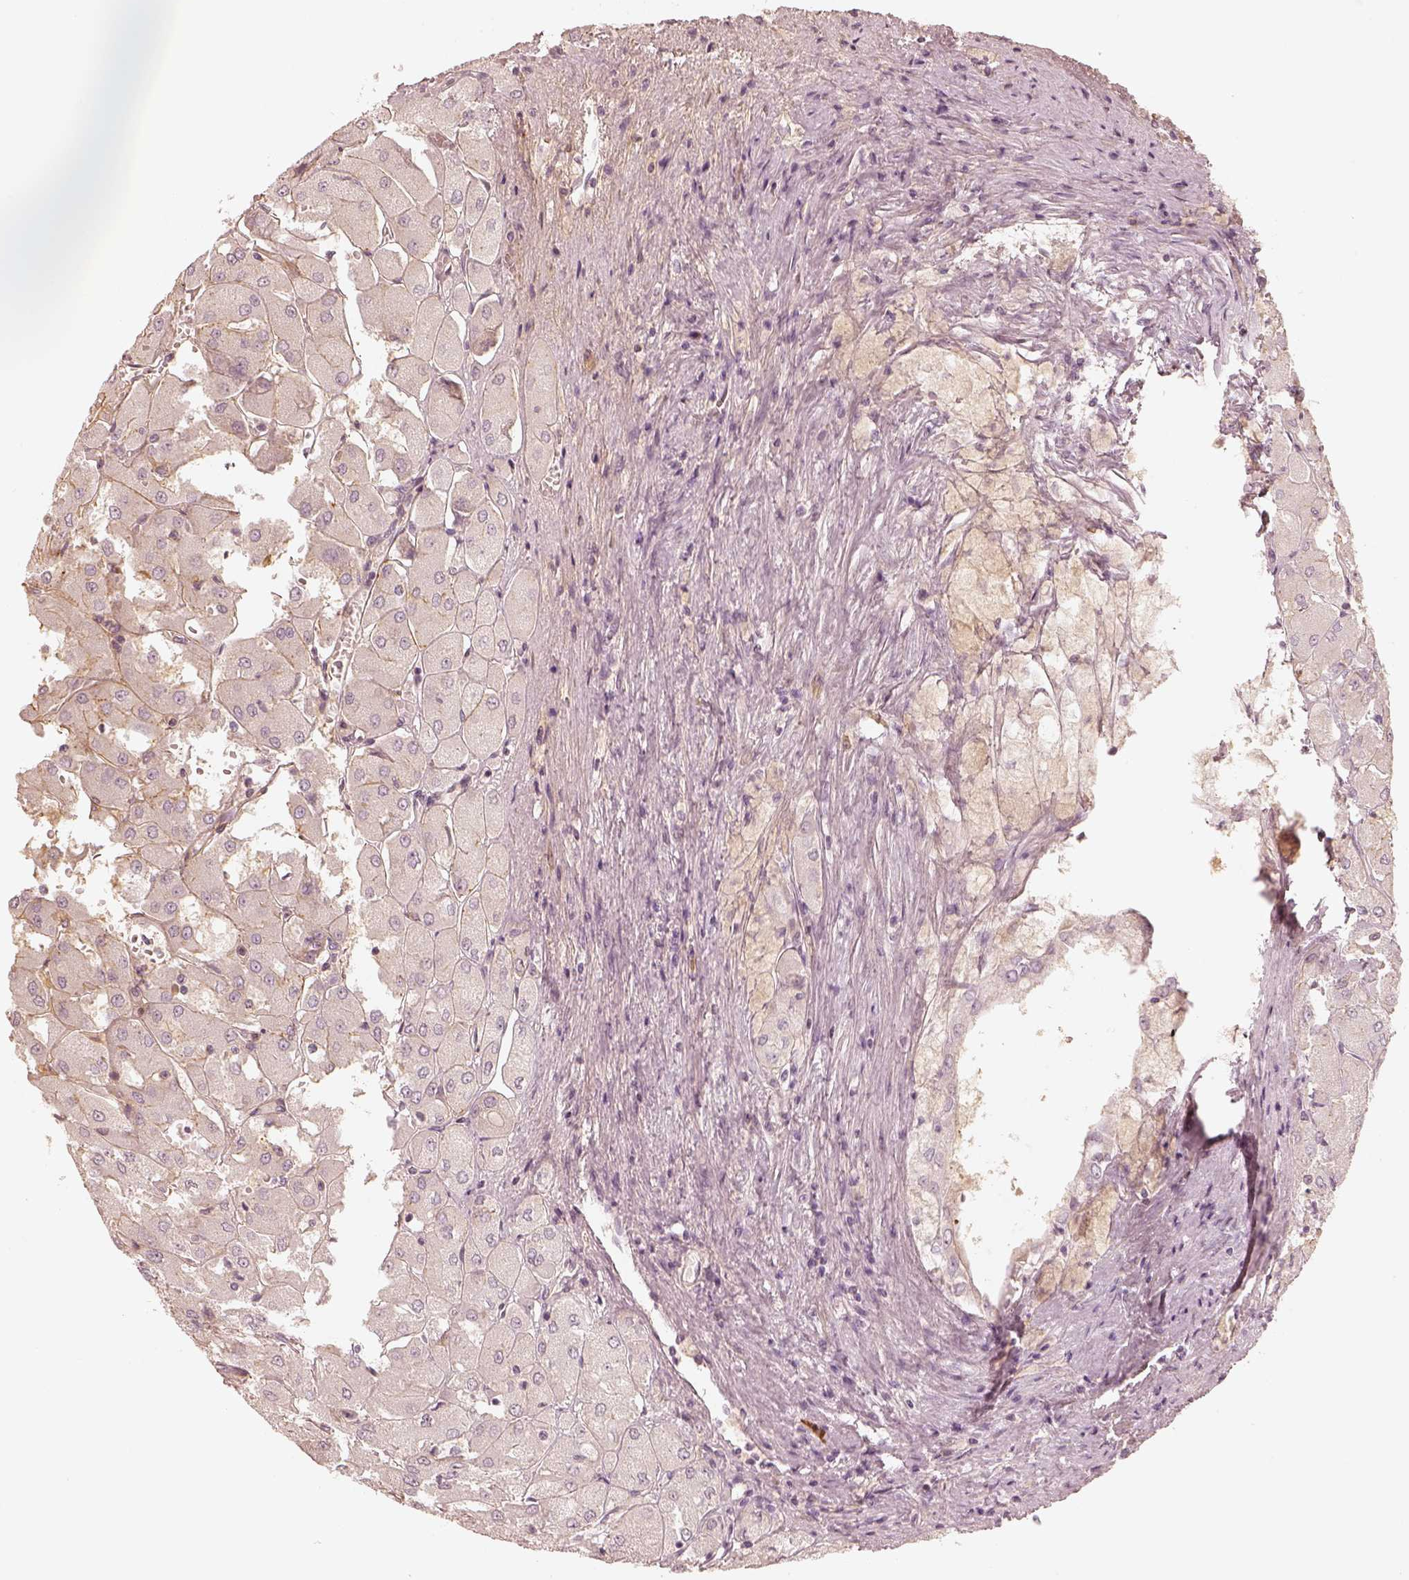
{"staining": {"intensity": "negative", "quantity": "none", "location": "none"}, "tissue": "renal cancer", "cell_type": "Tumor cells", "image_type": "cancer", "snomed": [{"axis": "morphology", "description": "Adenocarcinoma, NOS"}, {"axis": "topography", "description": "Kidney"}], "caption": "Tumor cells show no significant protein staining in adenocarcinoma (renal). (DAB IHC with hematoxylin counter stain).", "gene": "GORASP2", "patient": {"sex": "male", "age": 72}}